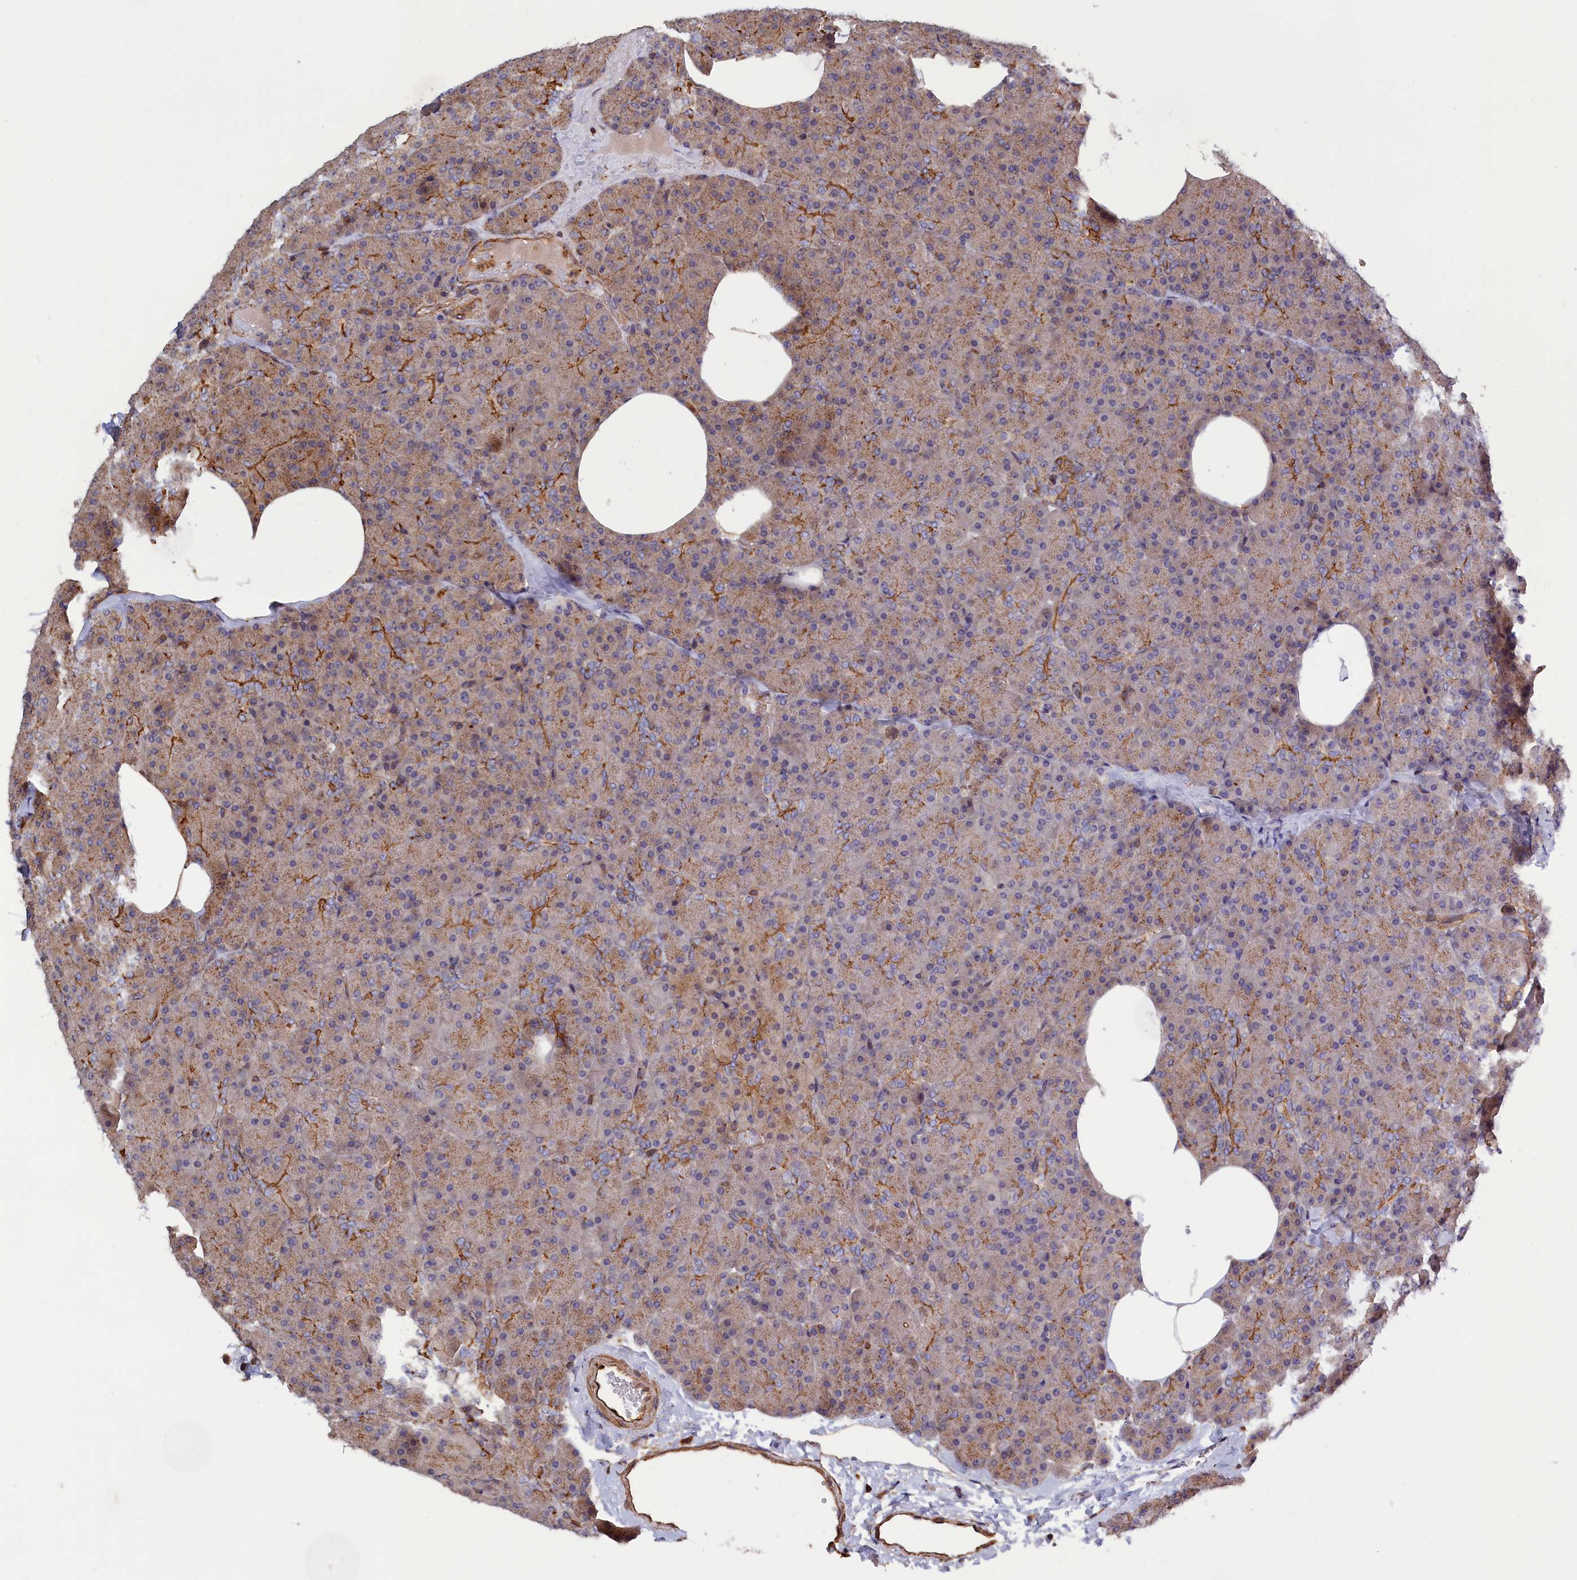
{"staining": {"intensity": "moderate", "quantity": "25%-75%", "location": "cytoplasmic/membranous"}, "tissue": "pancreas", "cell_type": "Exocrine glandular cells", "image_type": "normal", "snomed": [{"axis": "morphology", "description": "Normal tissue, NOS"}, {"axis": "morphology", "description": "Carcinoid, malignant, NOS"}, {"axis": "topography", "description": "Pancreas"}], "caption": "IHC image of unremarkable human pancreas stained for a protein (brown), which reveals medium levels of moderate cytoplasmic/membranous positivity in about 25%-75% of exocrine glandular cells.", "gene": "ANKRD27", "patient": {"sex": "female", "age": 35}}